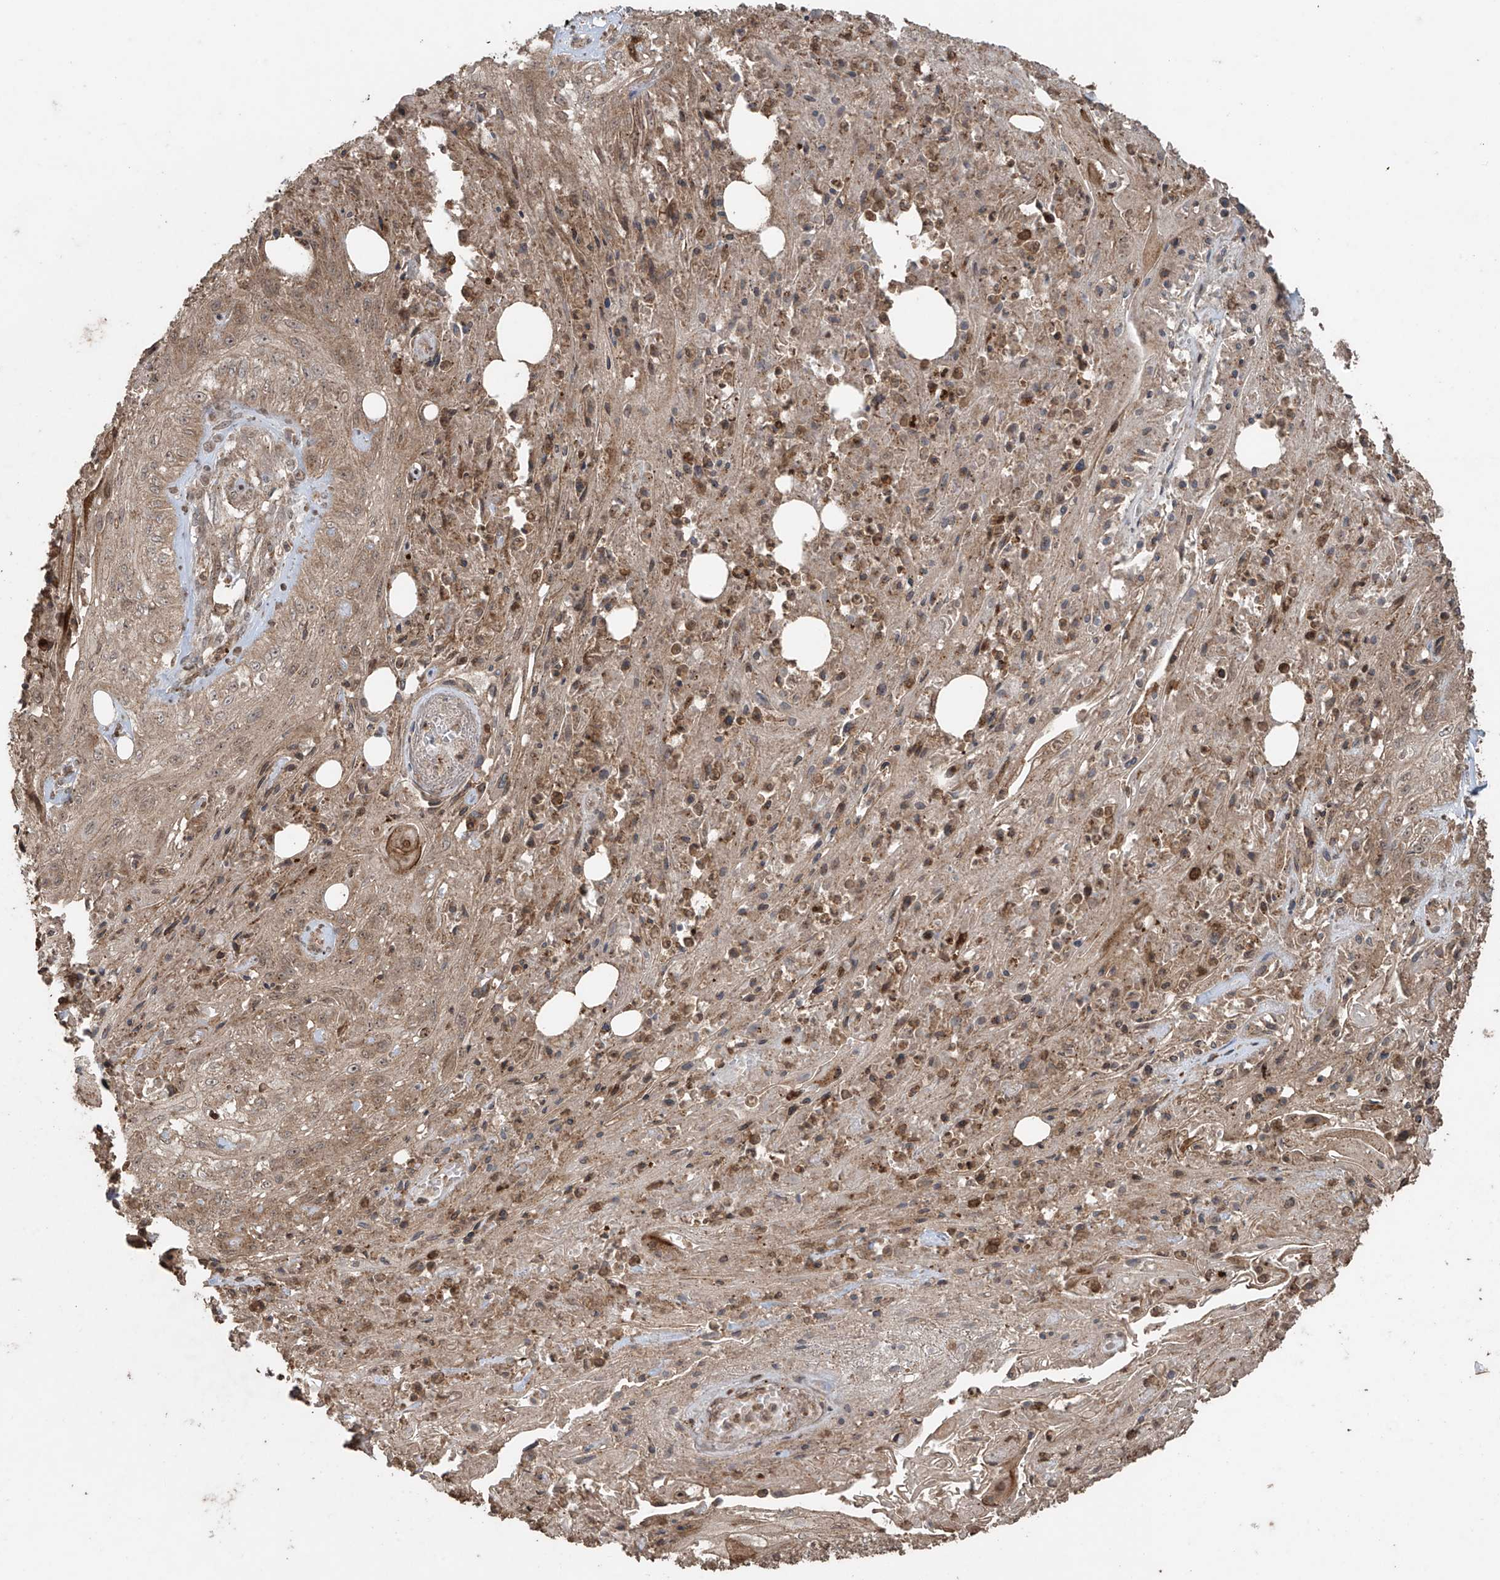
{"staining": {"intensity": "weak", "quantity": ">75%", "location": "cytoplasmic/membranous"}, "tissue": "skin cancer", "cell_type": "Tumor cells", "image_type": "cancer", "snomed": [{"axis": "morphology", "description": "Squamous cell carcinoma, NOS"}, {"axis": "morphology", "description": "Squamous cell carcinoma, metastatic, NOS"}, {"axis": "topography", "description": "Skin"}, {"axis": "topography", "description": "Lymph node"}], "caption": "Tumor cells reveal low levels of weak cytoplasmic/membranous staining in approximately >75% of cells in human skin squamous cell carcinoma. Immunohistochemistry stains the protein of interest in brown and the nuclei are stained blue.", "gene": "PGPEP1", "patient": {"sex": "male", "age": 75}}